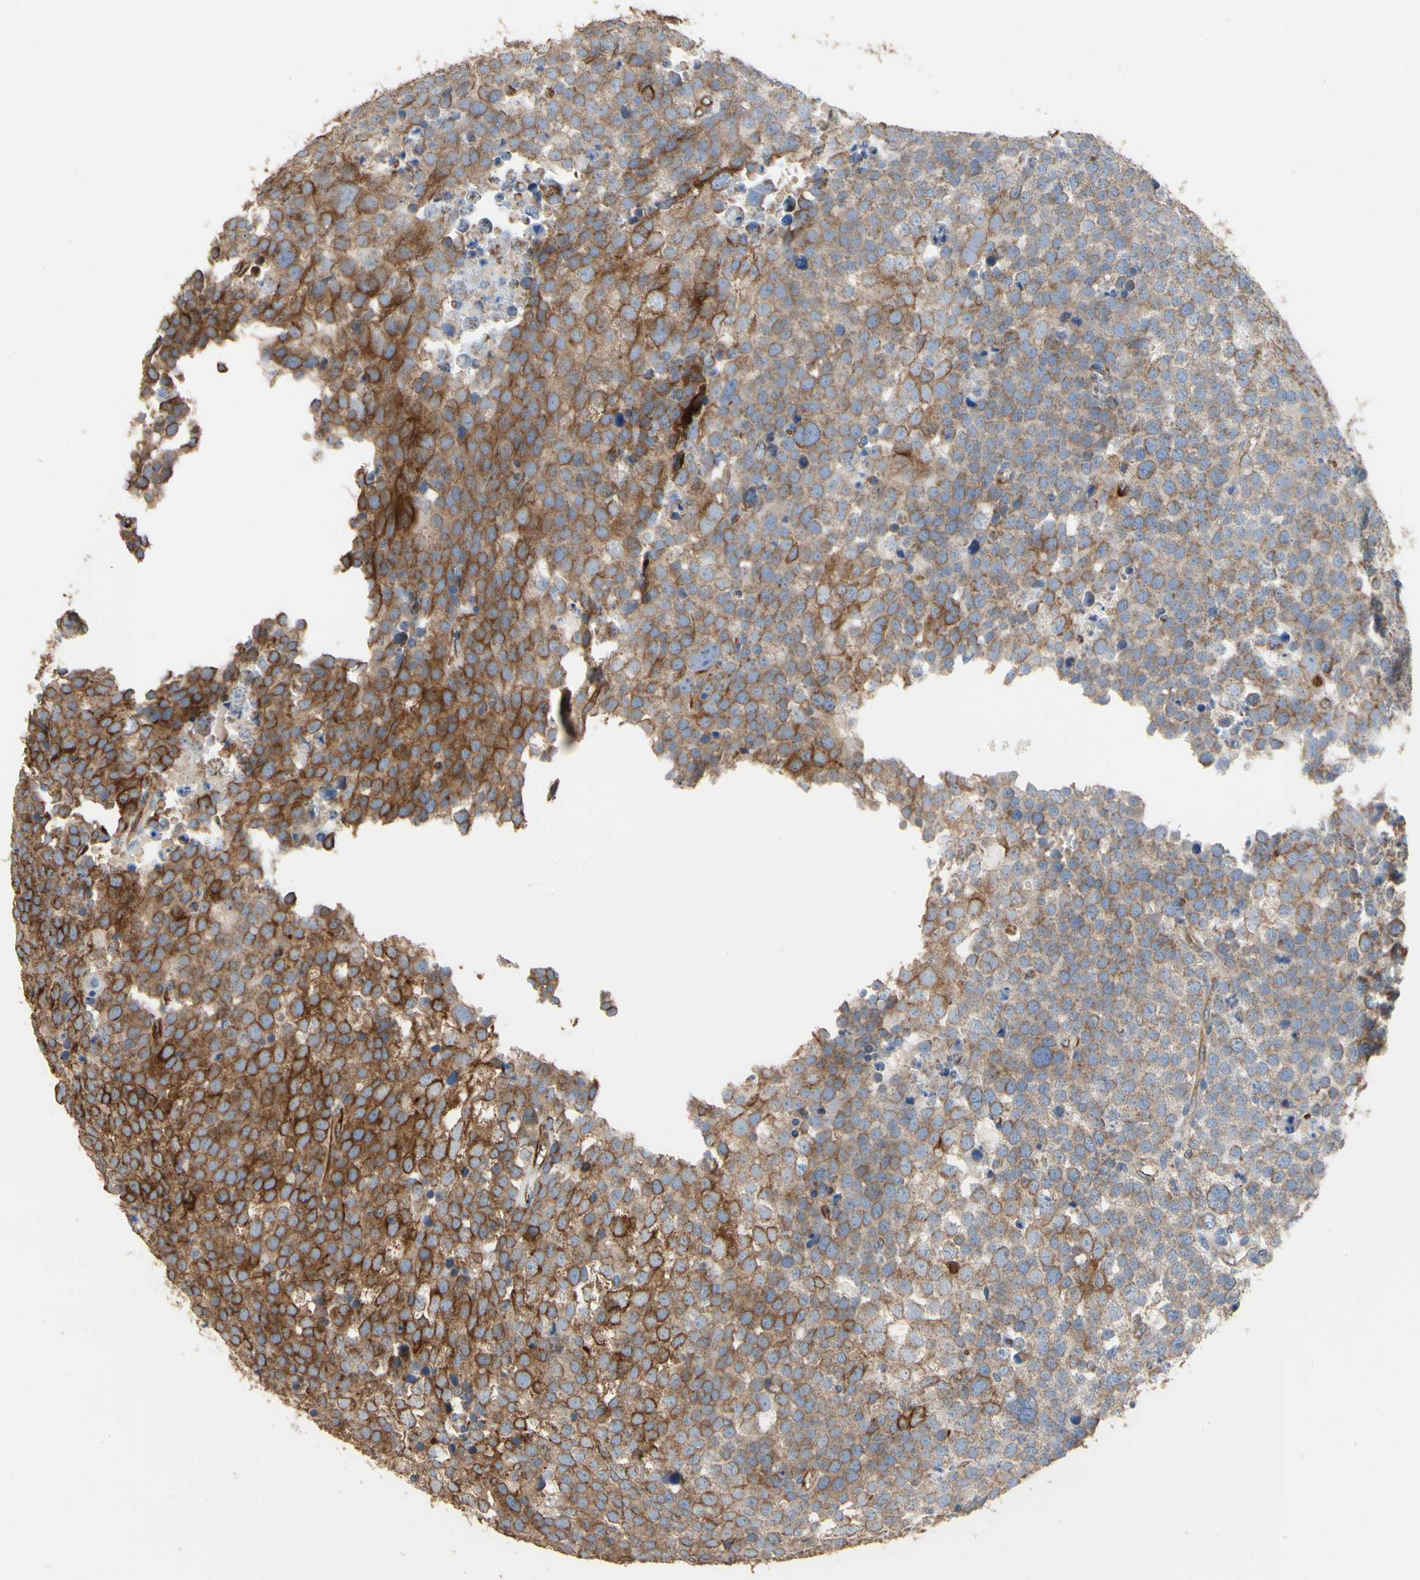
{"staining": {"intensity": "moderate", "quantity": "<25%", "location": "cytoplasmic/membranous"}, "tissue": "testis cancer", "cell_type": "Tumor cells", "image_type": "cancer", "snomed": [{"axis": "morphology", "description": "Seminoma, NOS"}, {"axis": "topography", "description": "Testis"}], "caption": "Brown immunohistochemical staining in testis cancer reveals moderate cytoplasmic/membranous staining in approximately <25% of tumor cells. The protein of interest is shown in brown color, while the nuclei are stained blue.", "gene": "TUBA1A", "patient": {"sex": "male", "age": 71}}